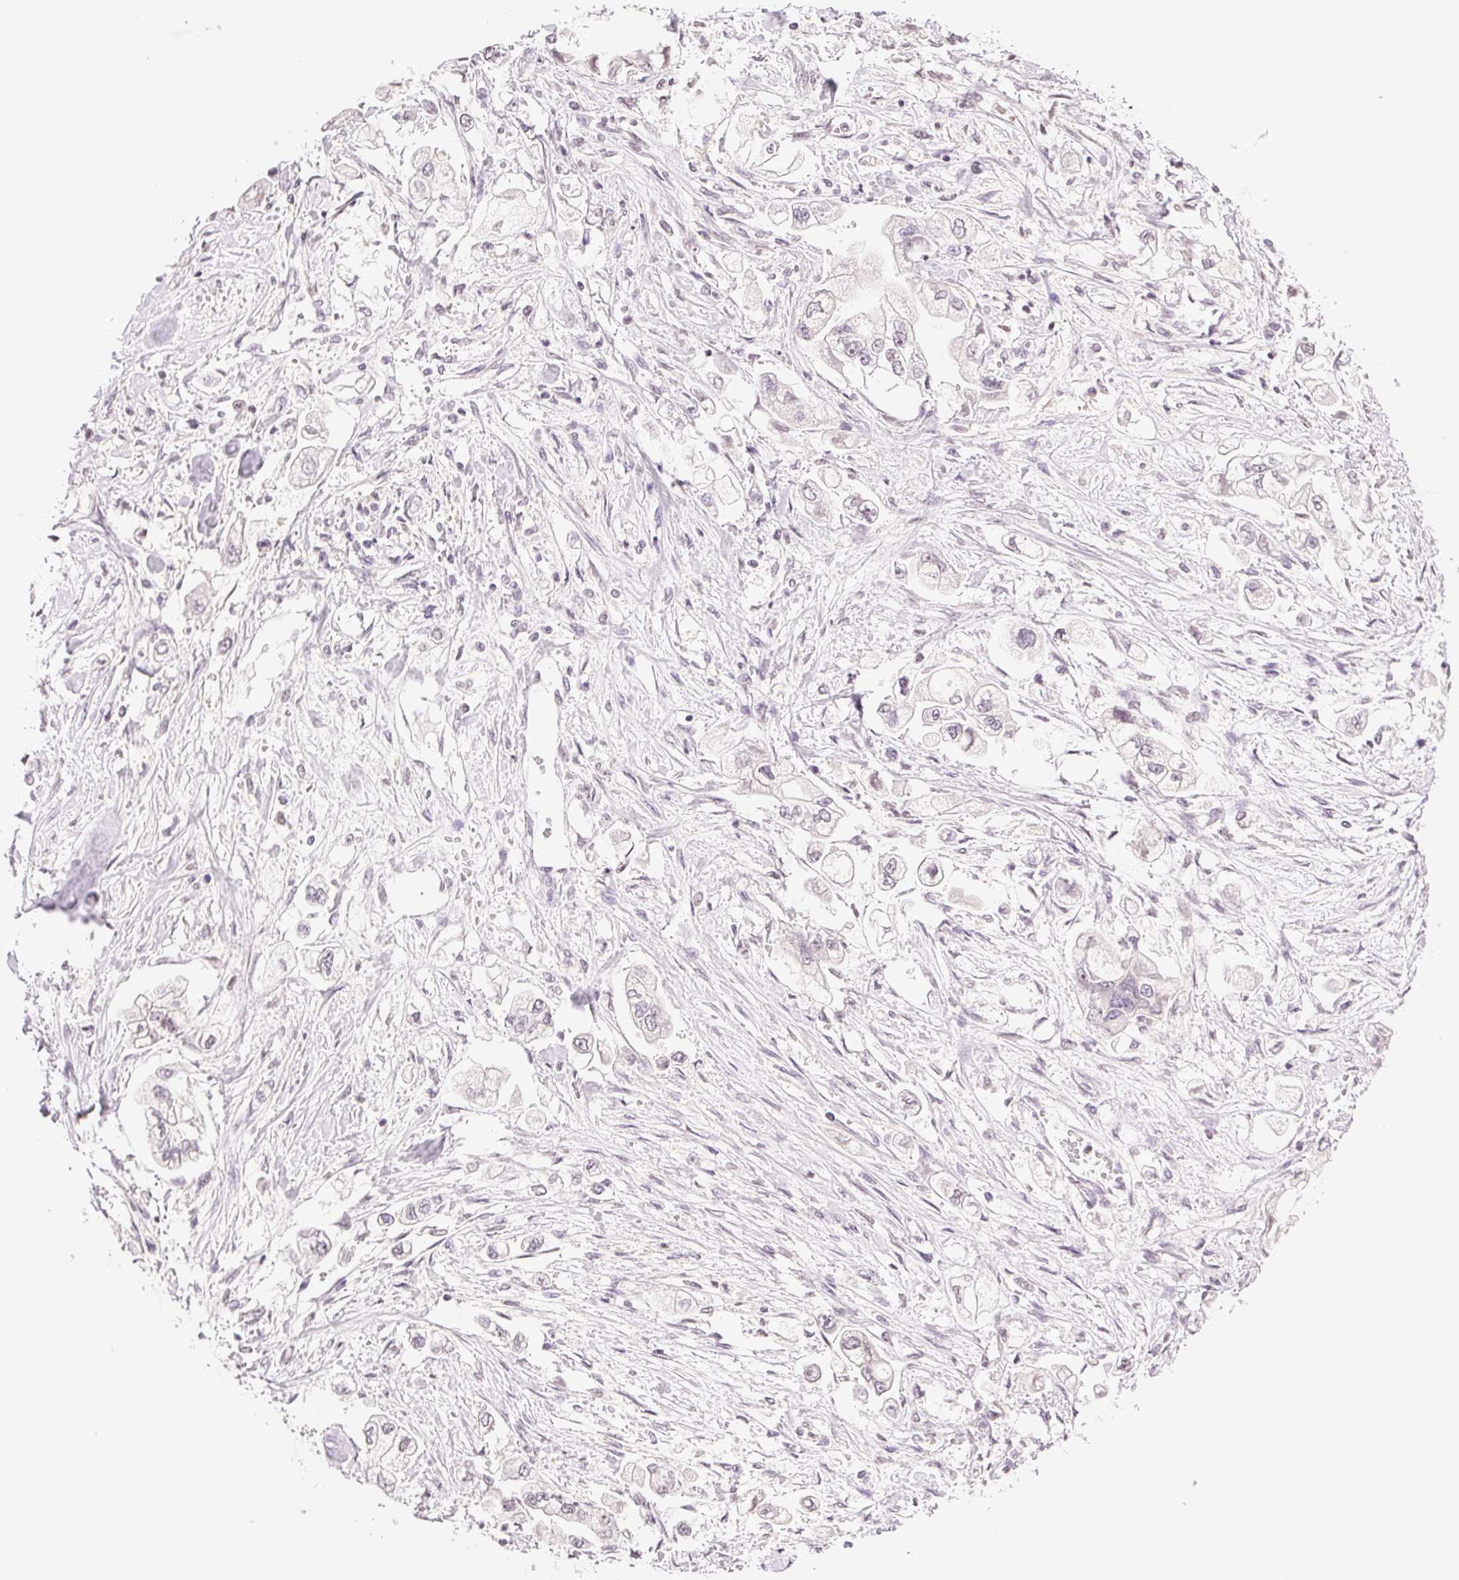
{"staining": {"intensity": "negative", "quantity": "none", "location": "none"}, "tissue": "stomach cancer", "cell_type": "Tumor cells", "image_type": "cancer", "snomed": [{"axis": "morphology", "description": "Adenocarcinoma, NOS"}, {"axis": "topography", "description": "Stomach"}], "caption": "The IHC image has no significant expression in tumor cells of stomach adenocarcinoma tissue.", "gene": "TNNT3", "patient": {"sex": "male", "age": 62}}